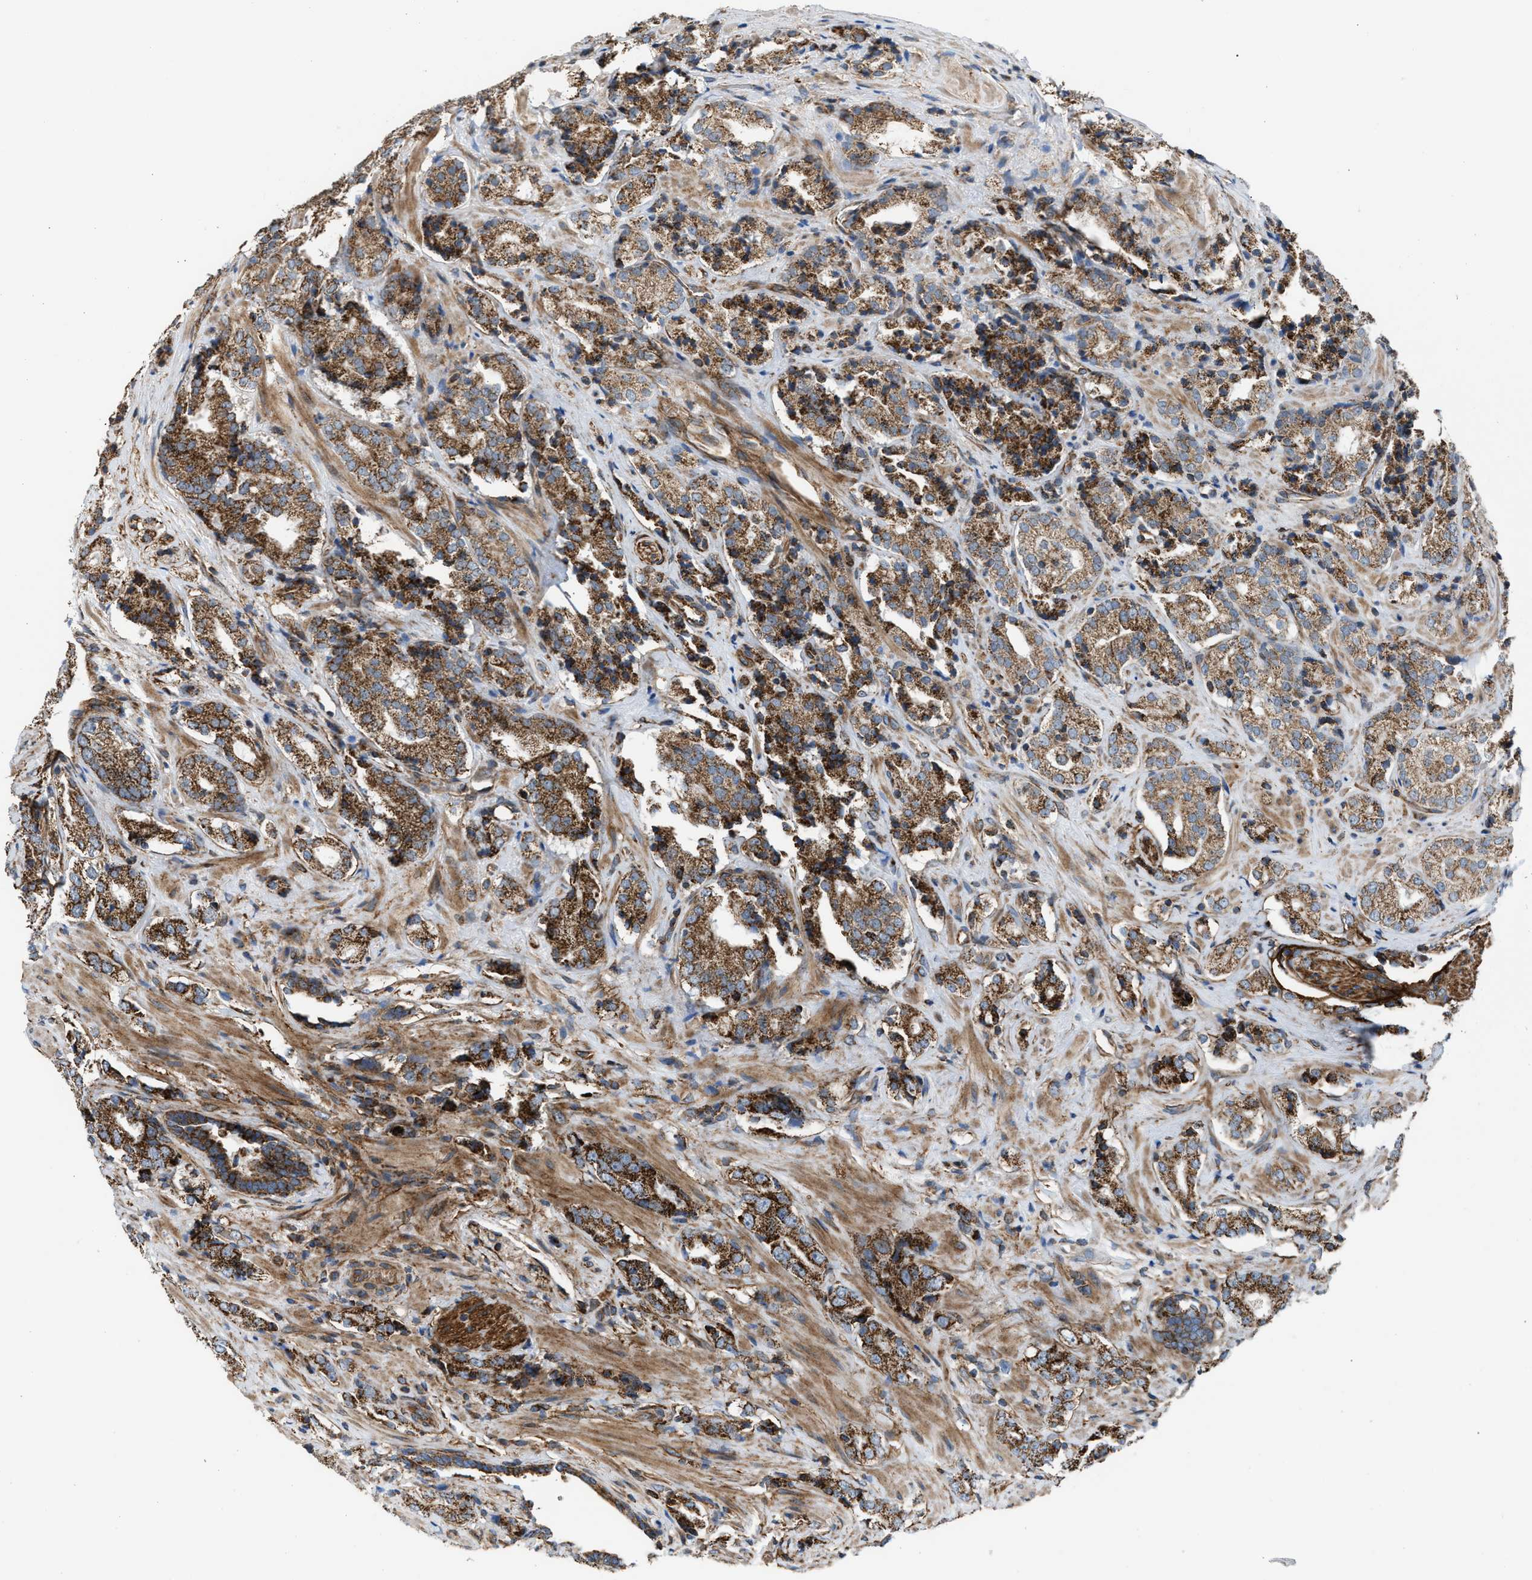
{"staining": {"intensity": "moderate", "quantity": ">75%", "location": "cytoplasmic/membranous"}, "tissue": "prostate cancer", "cell_type": "Tumor cells", "image_type": "cancer", "snomed": [{"axis": "morphology", "description": "Adenocarcinoma, High grade"}, {"axis": "topography", "description": "Prostate"}], "caption": "Immunohistochemistry (IHC) (DAB) staining of prostate high-grade adenocarcinoma reveals moderate cytoplasmic/membranous protein staining in approximately >75% of tumor cells.", "gene": "SLC10A3", "patient": {"sex": "male", "age": 71}}